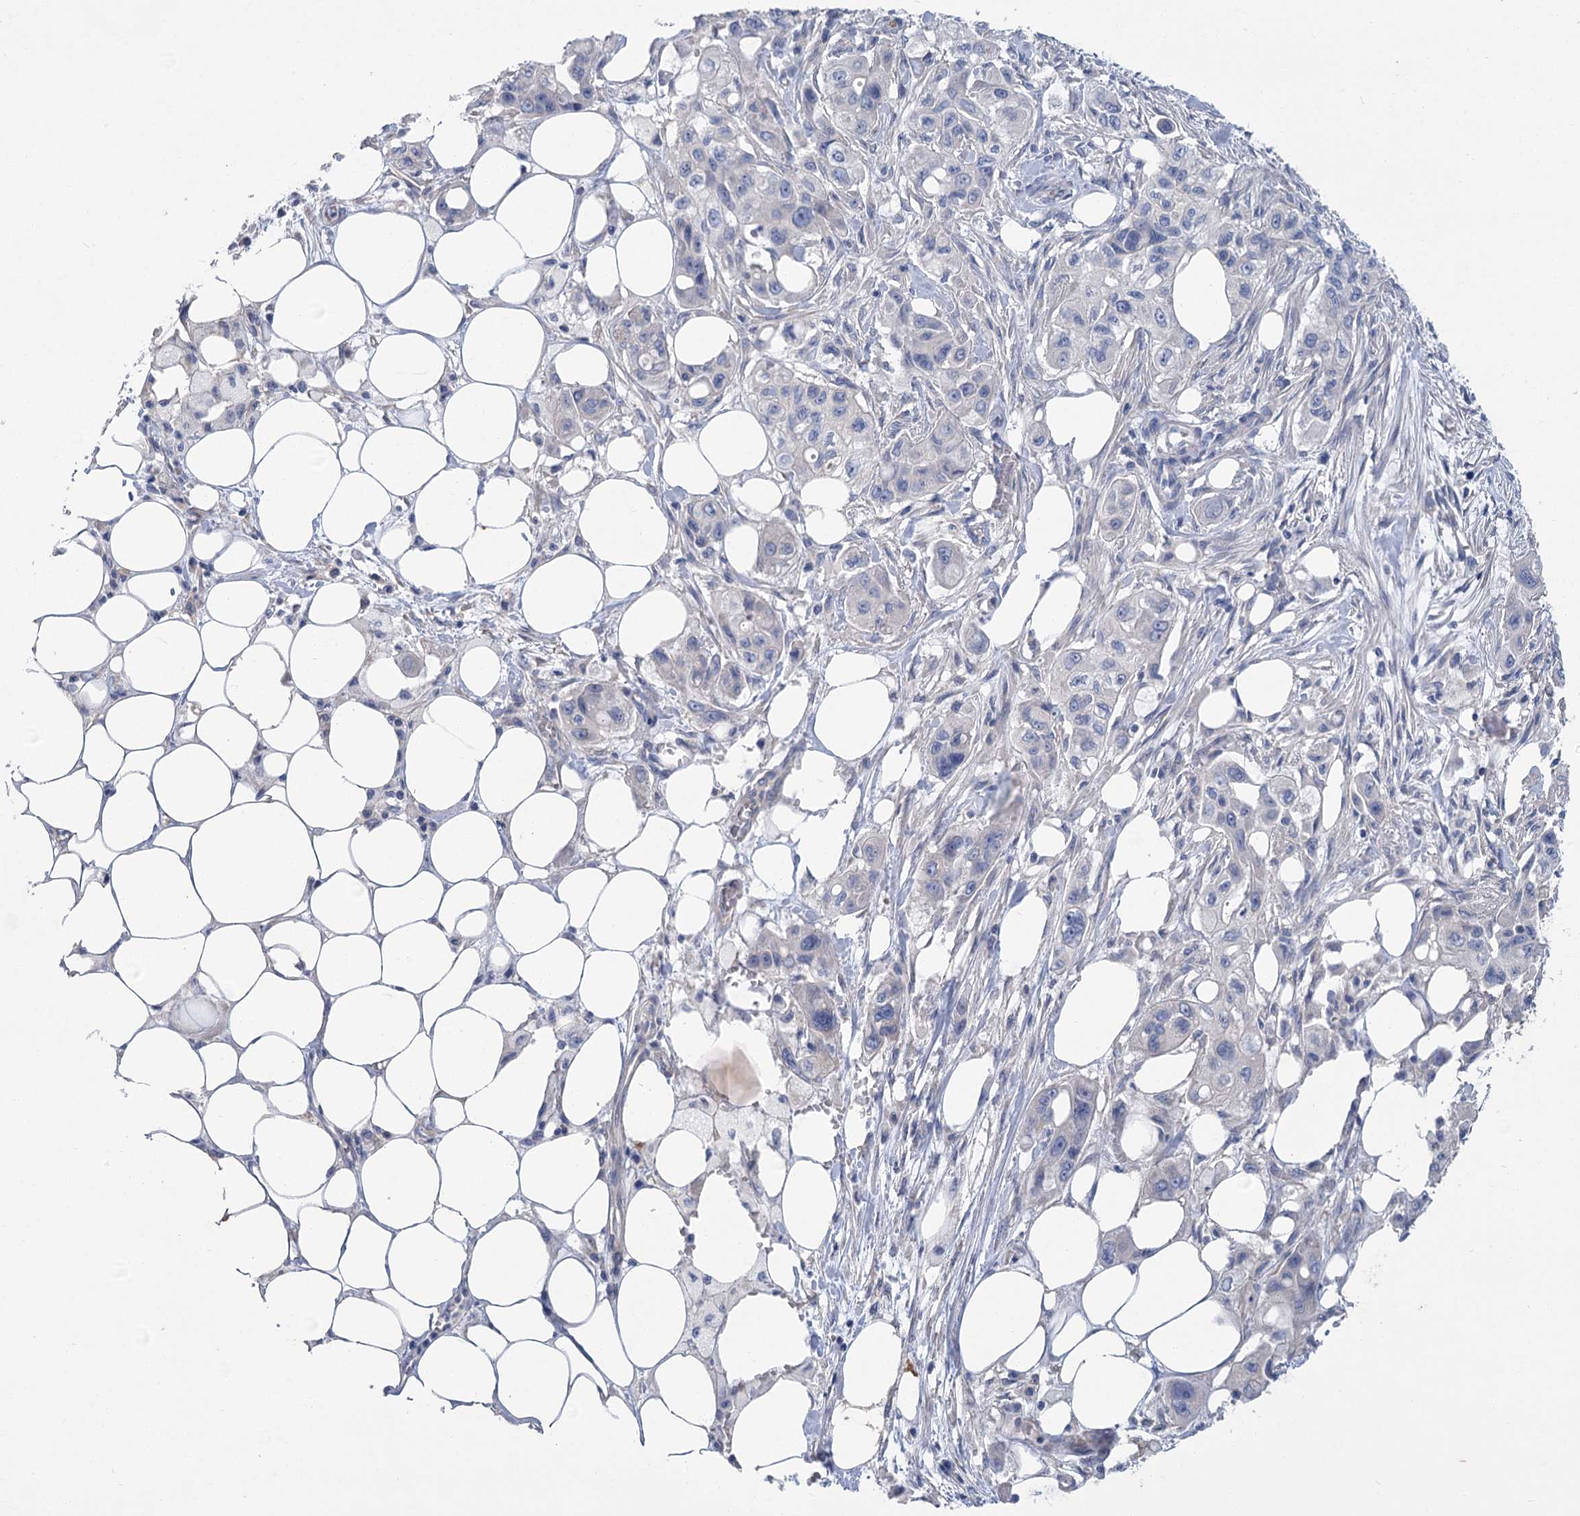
{"staining": {"intensity": "negative", "quantity": "none", "location": "none"}, "tissue": "pancreatic cancer", "cell_type": "Tumor cells", "image_type": "cancer", "snomed": [{"axis": "morphology", "description": "Adenocarcinoma, NOS"}, {"axis": "topography", "description": "Pancreas"}], "caption": "This is an immunohistochemistry histopathology image of human pancreatic cancer. There is no staining in tumor cells.", "gene": "SLC9A3", "patient": {"sex": "male", "age": 75}}